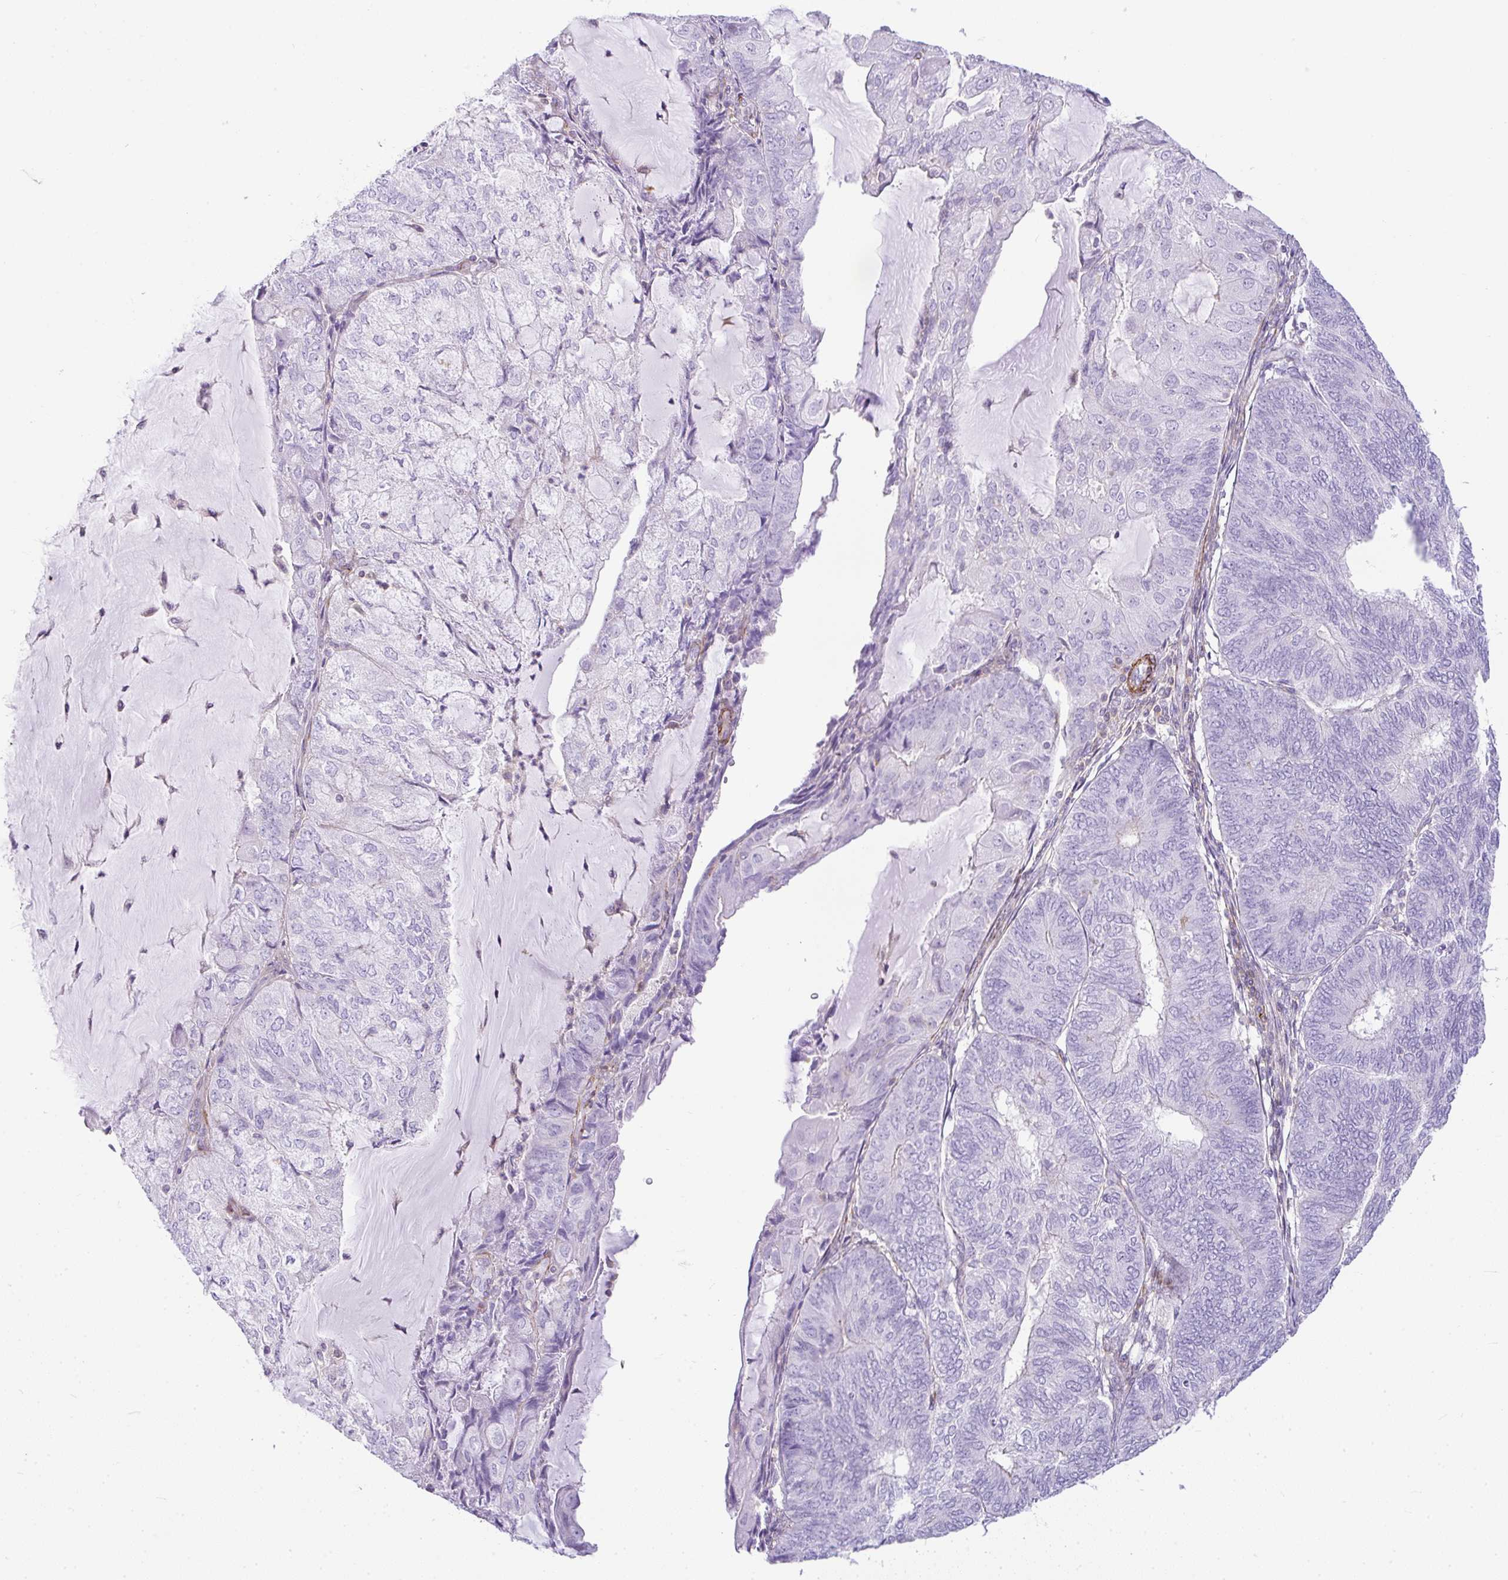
{"staining": {"intensity": "negative", "quantity": "none", "location": "none"}, "tissue": "endometrial cancer", "cell_type": "Tumor cells", "image_type": "cancer", "snomed": [{"axis": "morphology", "description": "Adenocarcinoma, NOS"}, {"axis": "topography", "description": "Endometrium"}], "caption": "Endometrial adenocarcinoma stained for a protein using immunohistochemistry (IHC) reveals no staining tumor cells.", "gene": "CDRT15", "patient": {"sex": "female", "age": 81}}